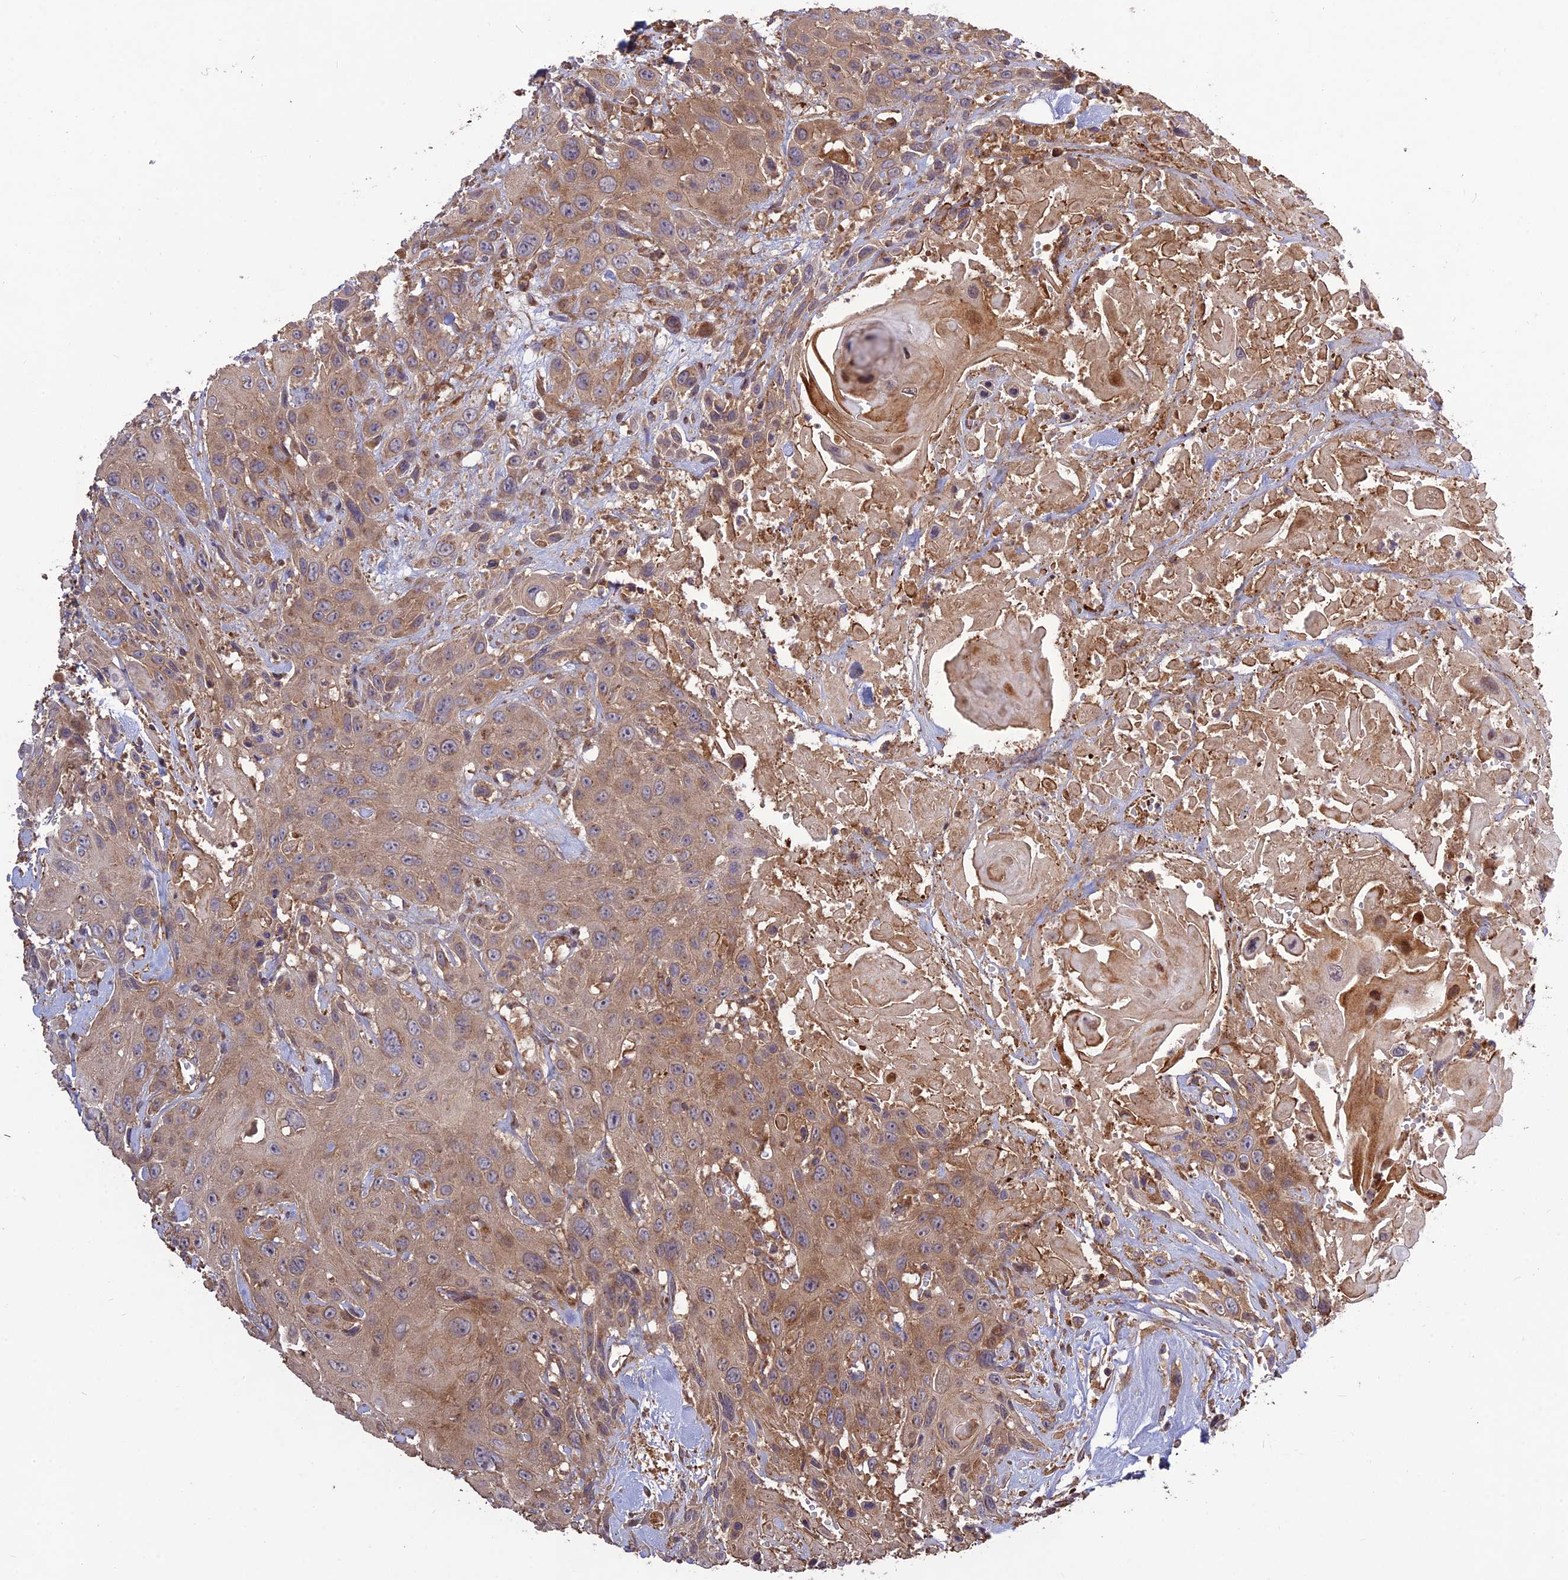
{"staining": {"intensity": "moderate", "quantity": ">75%", "location": "cytoplasmic/membranous"}, "tissue": "head and neck cancer", "cell_type": "Tumor cells", "image_type": "cancer", "snomed": [{"axis": "morphology", "description": "Squamous cell carcinoma, NOS"}, {"axis": "topography", "description": "Head-Neck"}], "caption": "This image displays head and neck squamous cell carcinoma stained with IHC to label a protein in brown. The cytoplasmic/membranous of tumor cells show moderate positivity for the protein. Nuclei are counter-stained blue.", "gene": "TMEM131L", "patient": {"sex": "male", "age": 81}}